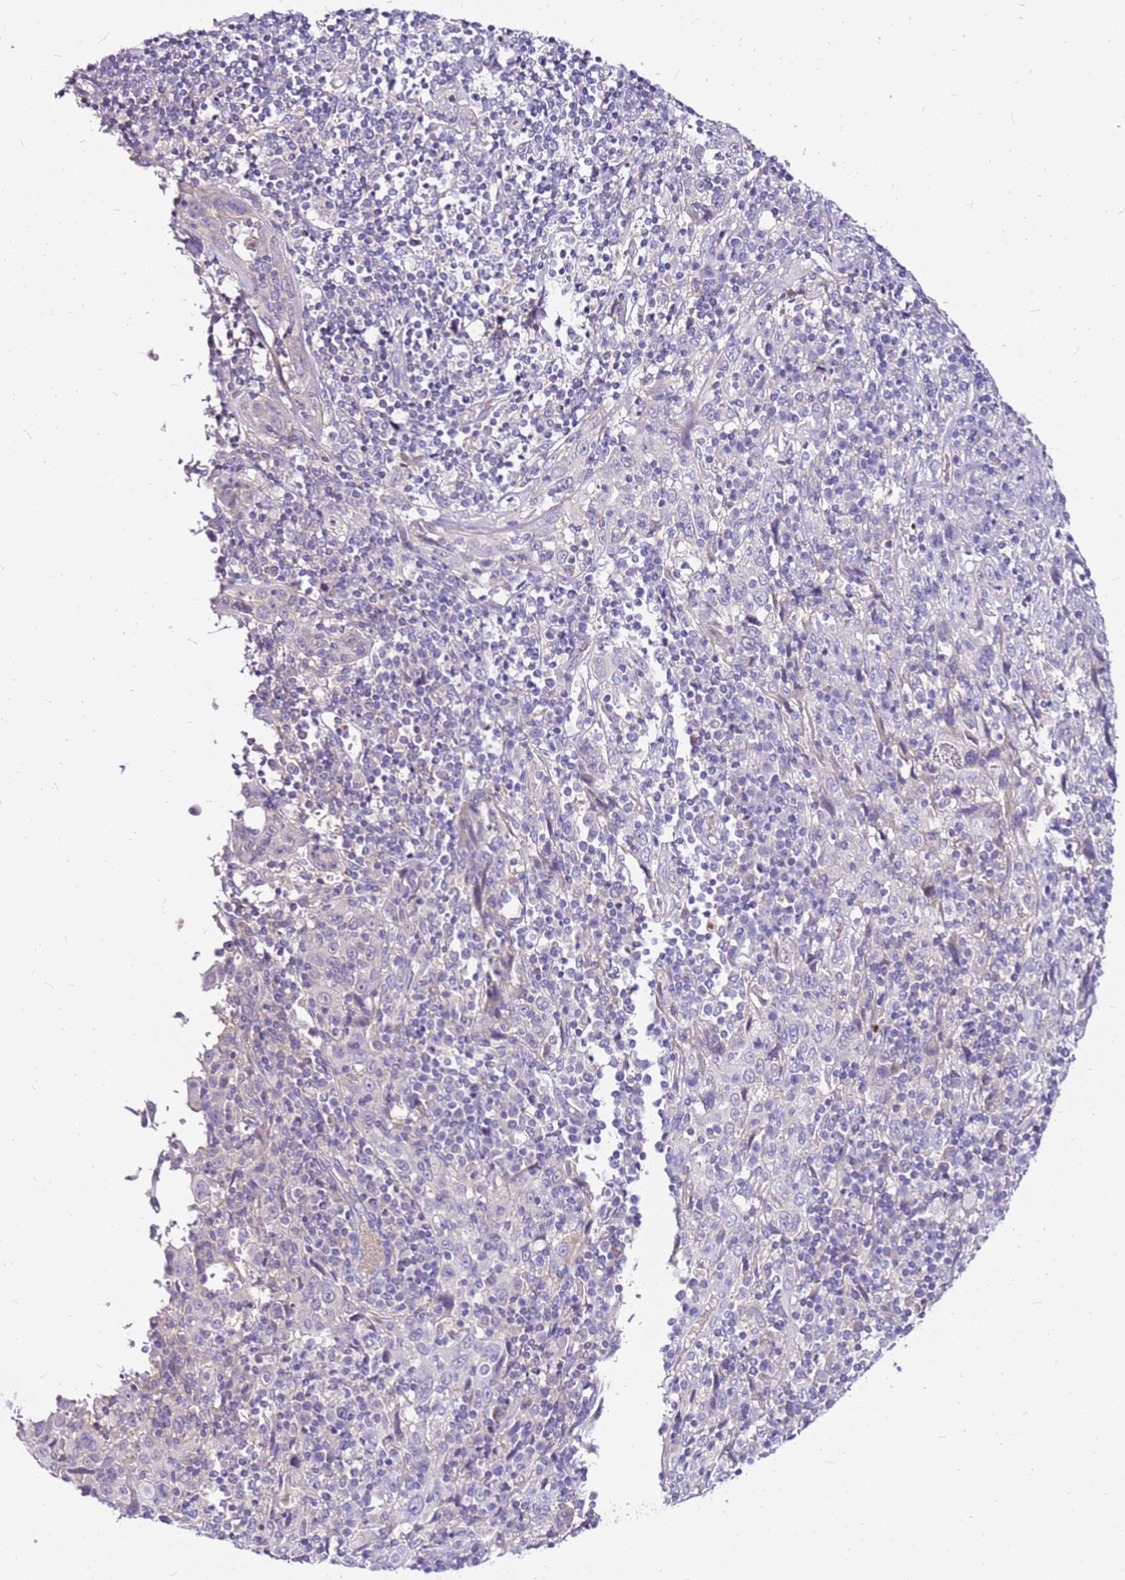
{"staining": {"intensity": "negative", "quantity": "none", "location": "none"}, "tissue": "cervical cancer", "cell_type": "Tumor cells", "image_type": "cancer", "snomed": [{"axis": "morphology", "description": "Squamous cell carcinoma, NOS"}, {"axis": "topography", "description": "Cervix"}], "caption": "A high-resolution histopathology image shows immunohistochemistry staining of cervical cancer (squamous cell carcinoma), which displays no significant expression in tumor cells. (Brightfield microscopy of DAB IHC at high magnification).", "gene": "DCDC2B", "patient": {"sex": "female", "age": 46}}